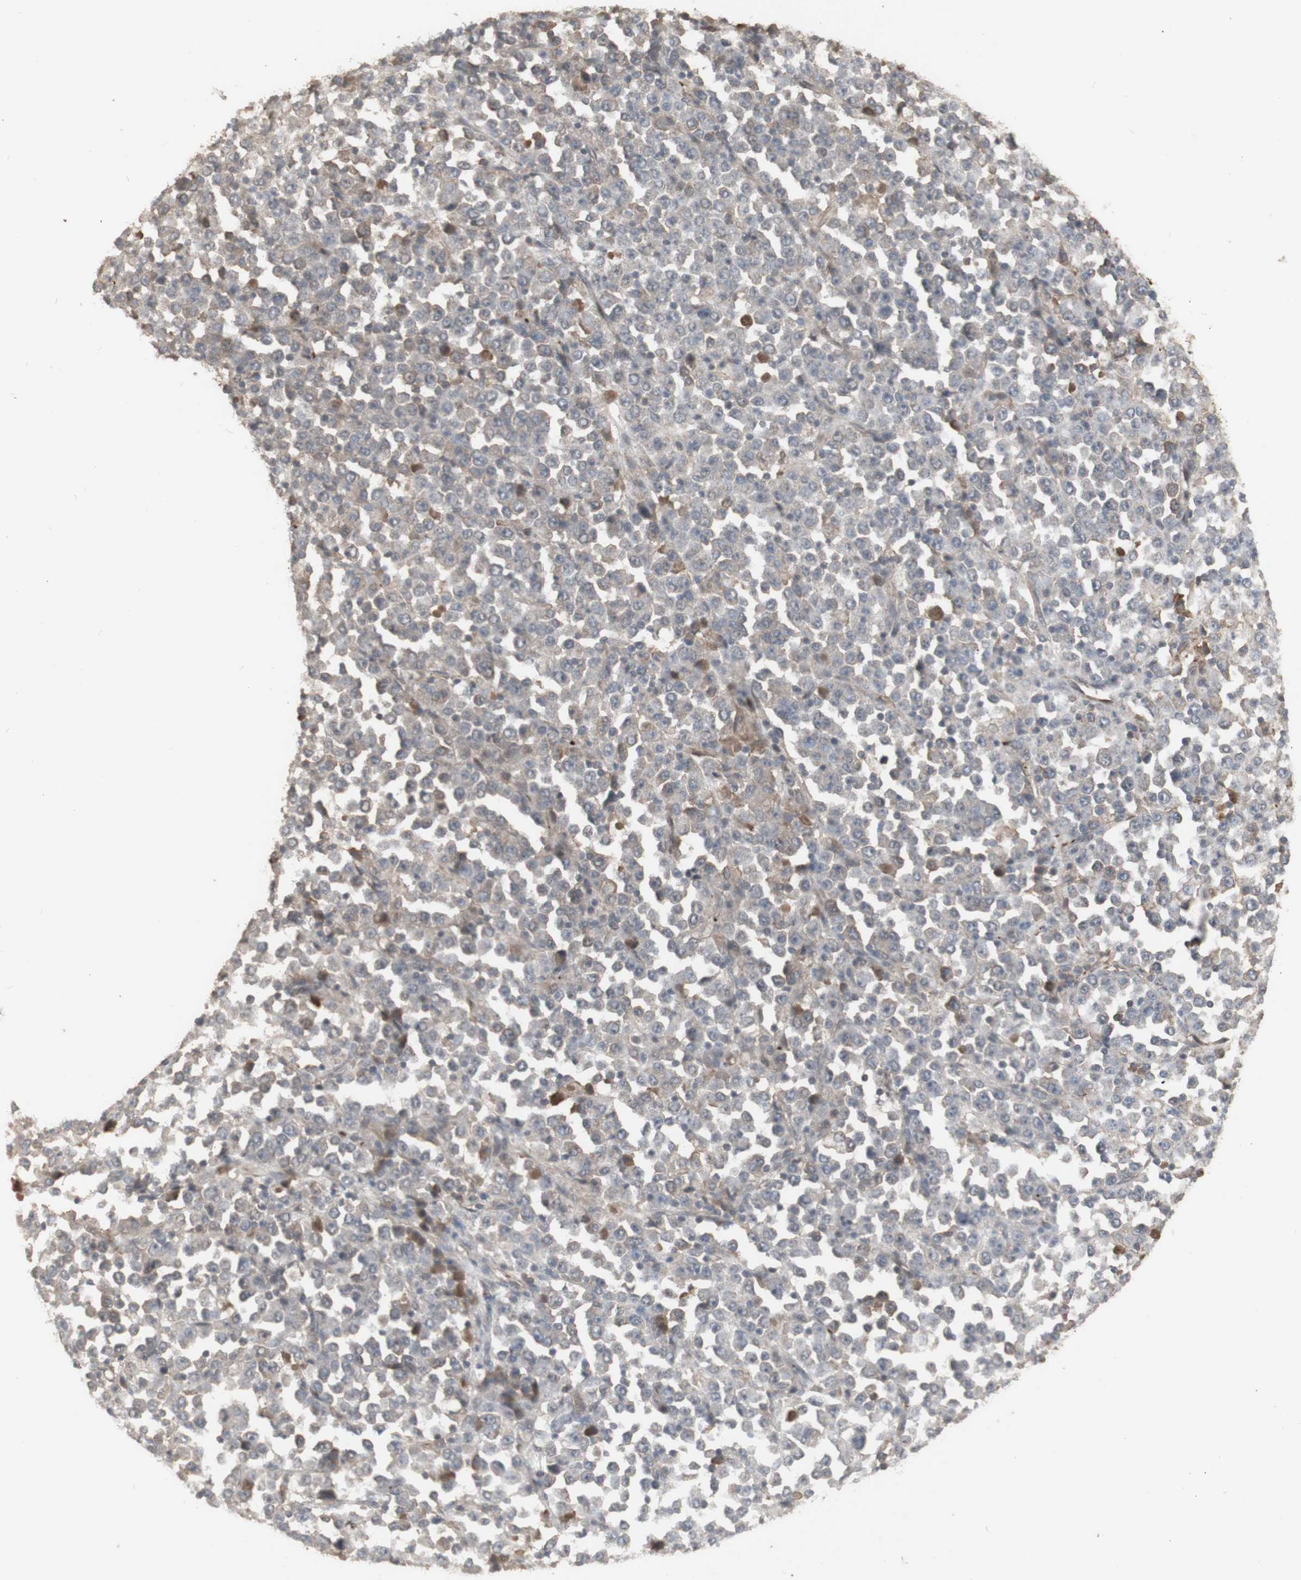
{"staining": {"intensity": "weak", "quantity": ">75%", "location": "cytoplasmic/membranous,nuclear"}, "tissue": "stomach cancer", "cell_type": "Tumor cells", "image_type": "cancer", "snomed": [{"axis": "morphology", "description": "Normal tissue, NOS"}, {"axis": "morphology", "description": "Adenocarcinoma, NOS"}, {"axis": "topography", "description": "Stomach, upper"}, {"axis": "topography", "description": "Stomach"}], "caption": "IHC photomicrograph of neoplastic tissue: stomach cancer (adenocarcinoma) stained using immunohistochemistry (IHC) demonstrates low levels of weak protein expression localized specifically in the cytoplasmic/membranous and nuclear of tumor cells, appearing as a cytoplasmic/membranous and nuclear brown color.", "gene": "ALOX12", "patient": {"sex": "male", "age": 59}}